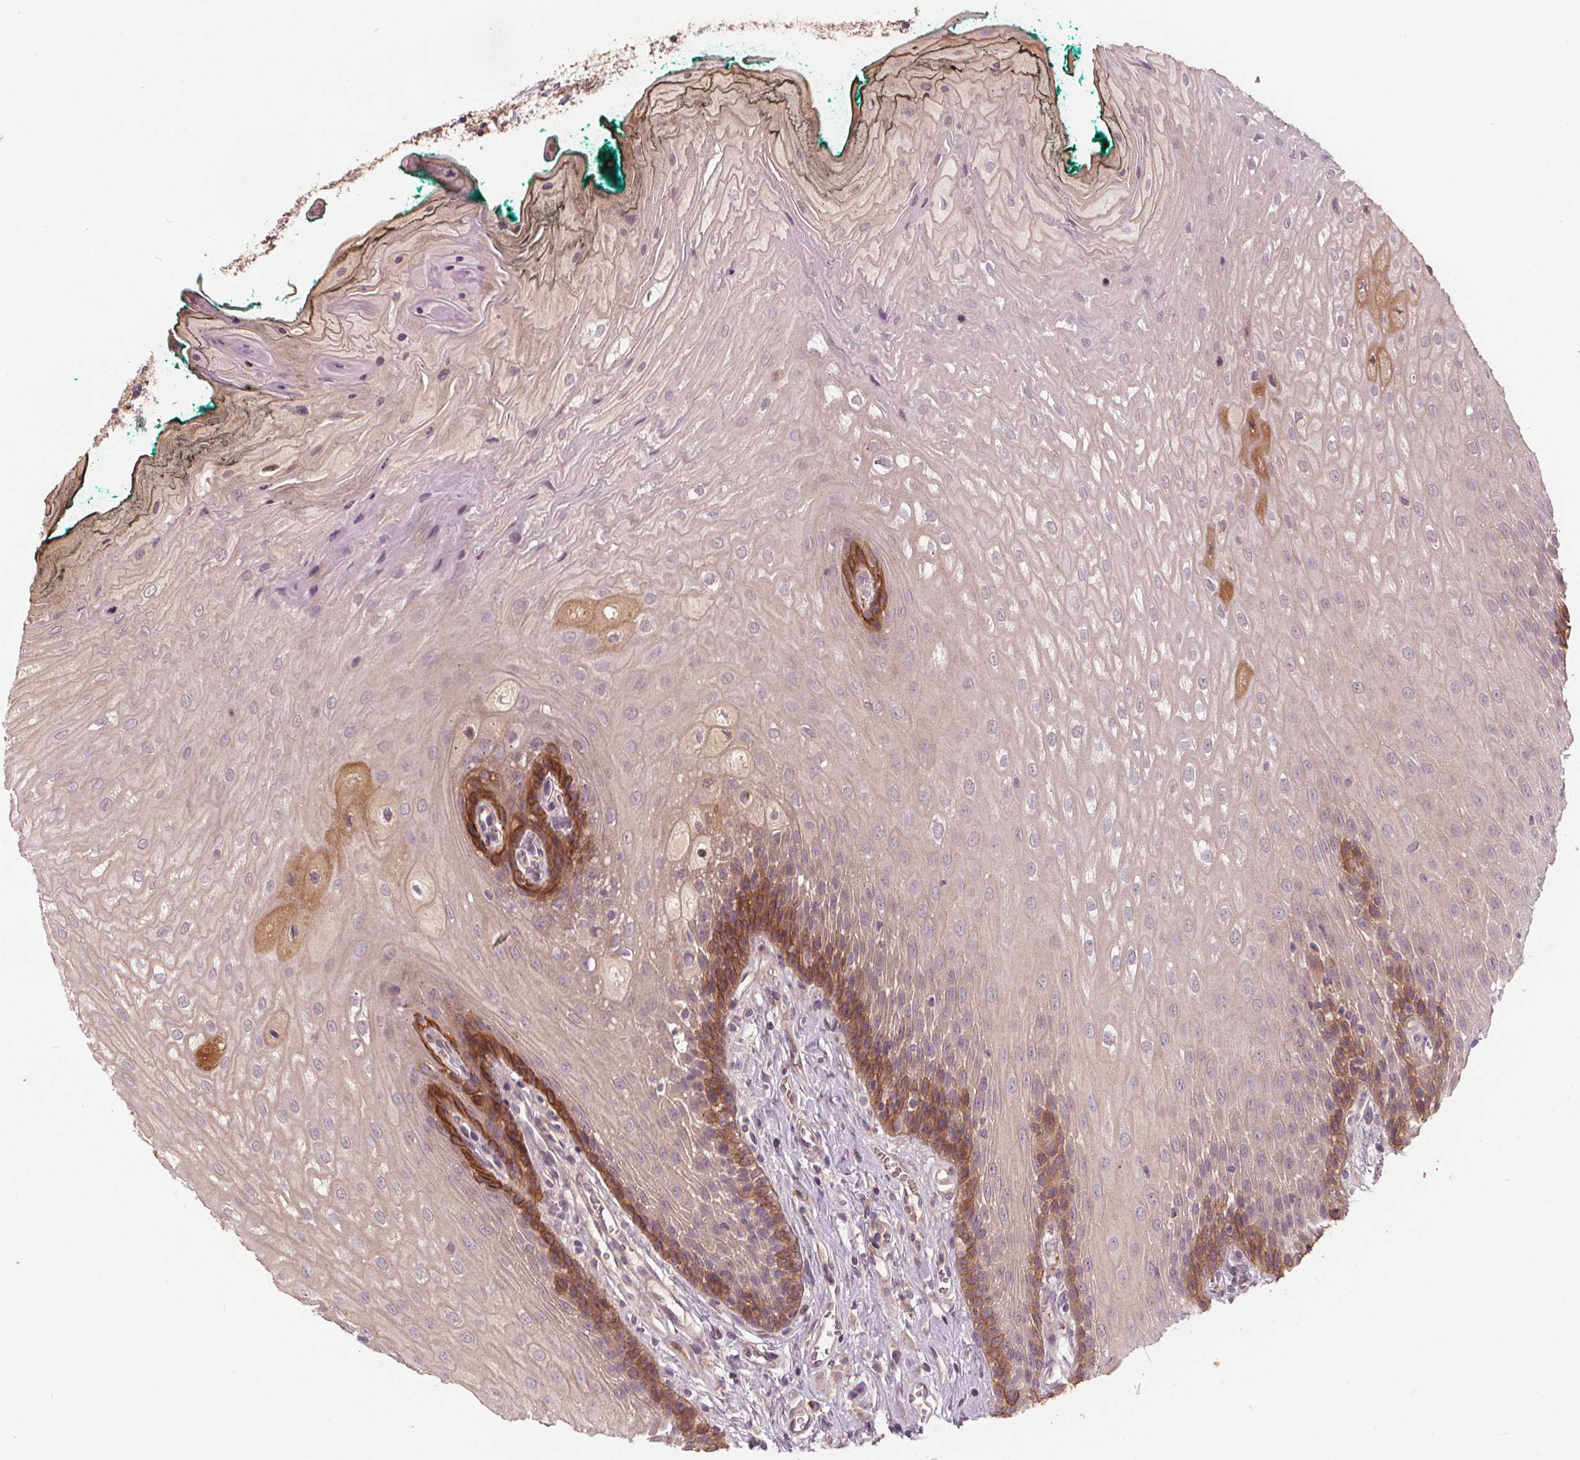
{"staining": {"intensity": "moderate", "quantity": "<25%", "location": "cytoplasmic/membranous"}, "tissue": "oral mucosa", "cell_type": "Squamous epithelial cells", "image_type": "normal", "snomed": [{"axis": "morphology", "description": "Normal tissue, NOS"}, {"axis": "topography", "description": "Oral tissue"}], "caption": "Protein analysis of normal oral mucosa exhibits moderate cytoplasmic/membranous positivity in about <25% of squamous epithelial cells. The staining was performed using DAB, with brown indicating positive protein expression. Nuclei are stained blue with hematoxylin.", "gene": "IPO13", "patient": {"sex": "female", "age": 68}}